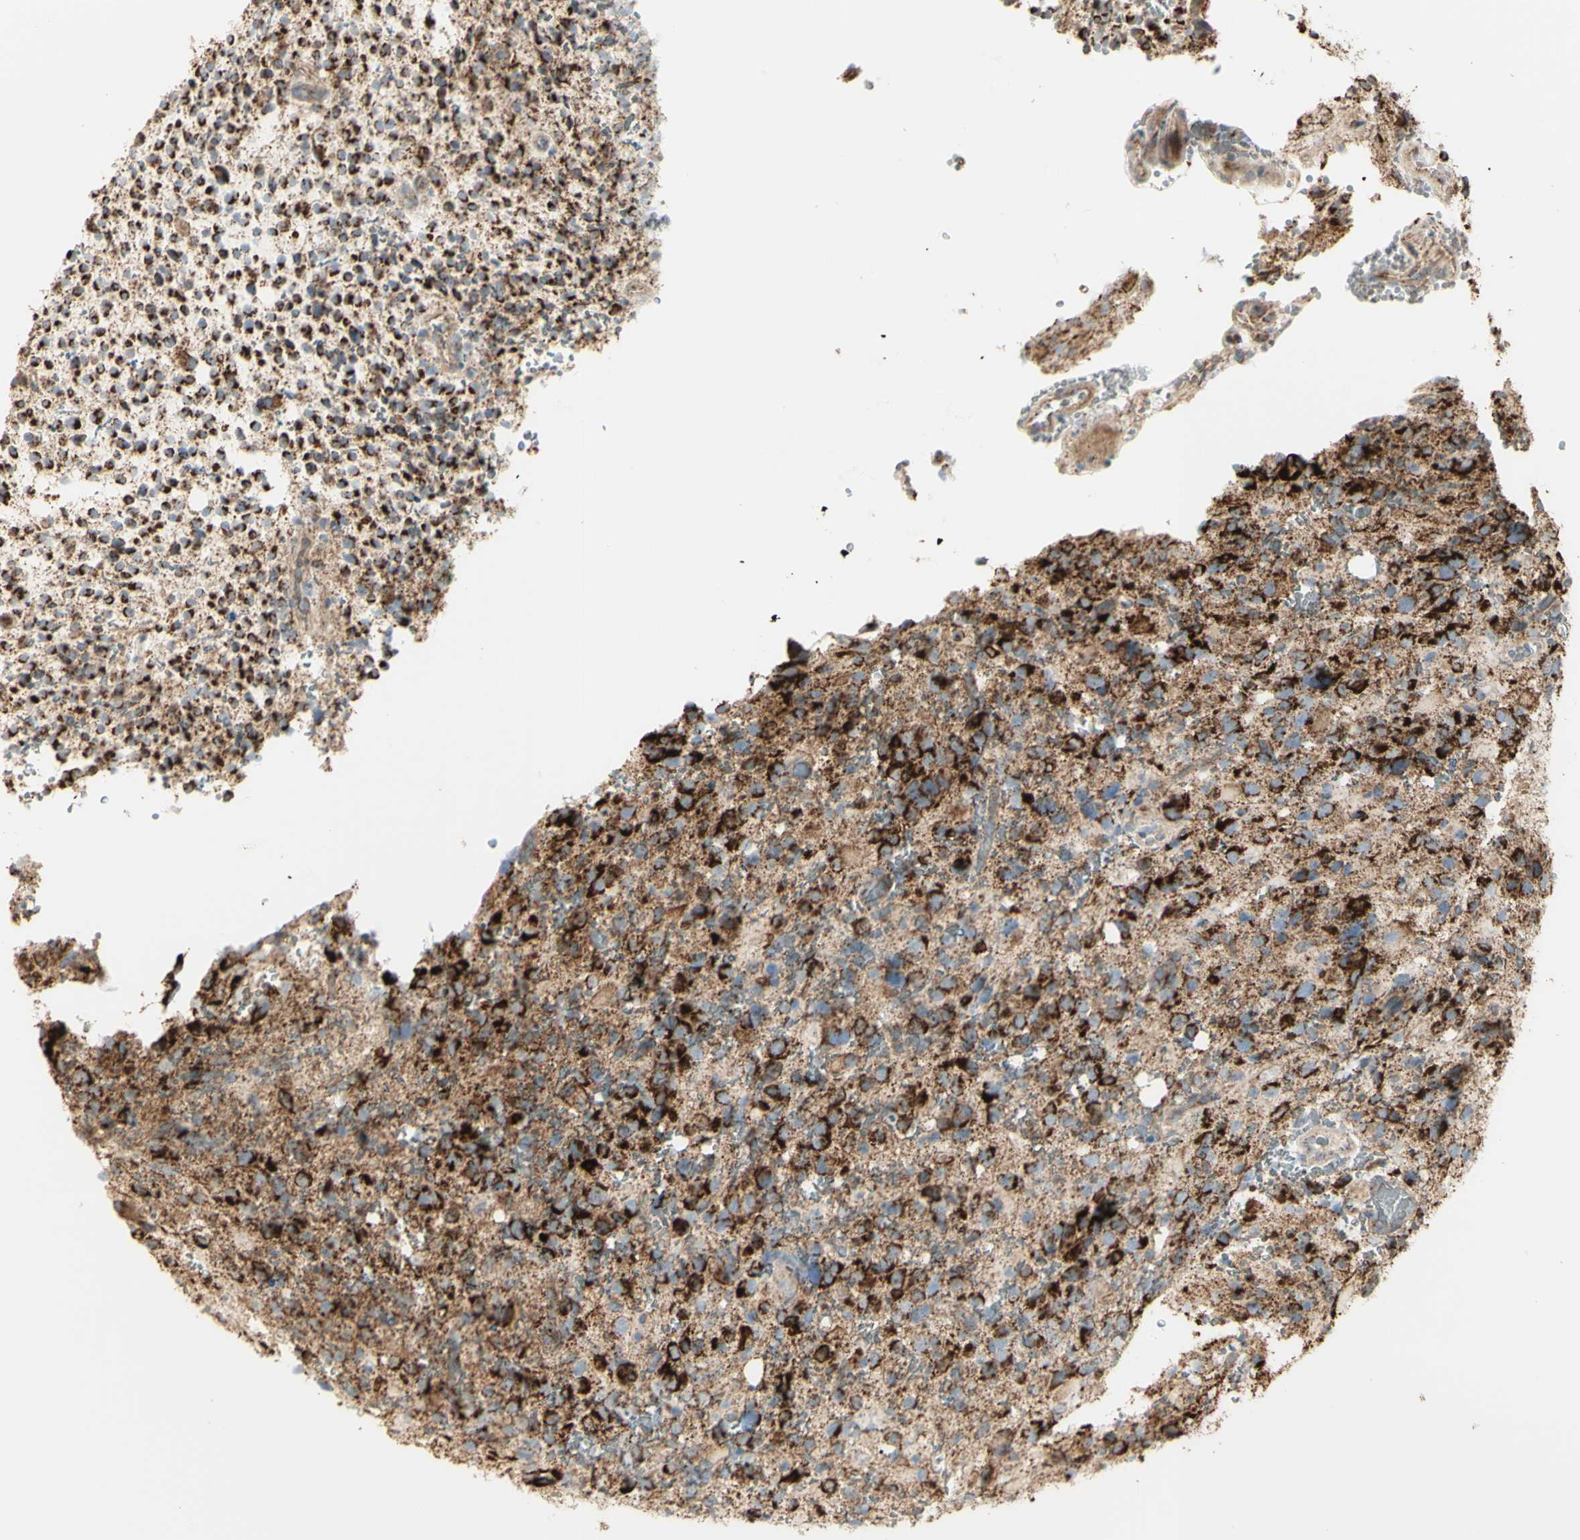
{"staining": {"intensity": "strong", "quantity": ">75%", "location": "cytoplasmic/membranous"}, "tissue": "glioma", "cell_type": "Tumor cells", "image_type": "cancer", "snomed": [{"axis": "morphology", "description": "Glioma, malignant, High grade"}, {"axis": "topography", "description": "Brain"}], "caption": "Glioma stained with immunohistochemistry demonstrates strong cytoplasmic/membranous staining in approximately >75% of tumor cells. The protein is stained brown, and the nuclei are stained in blue (DAB (3,3'-diaminobenzidine) IHC with brightfield microscopy, high magnification).", "gene": "LETM1", "patient": {"sex": "male", "age": 48}}